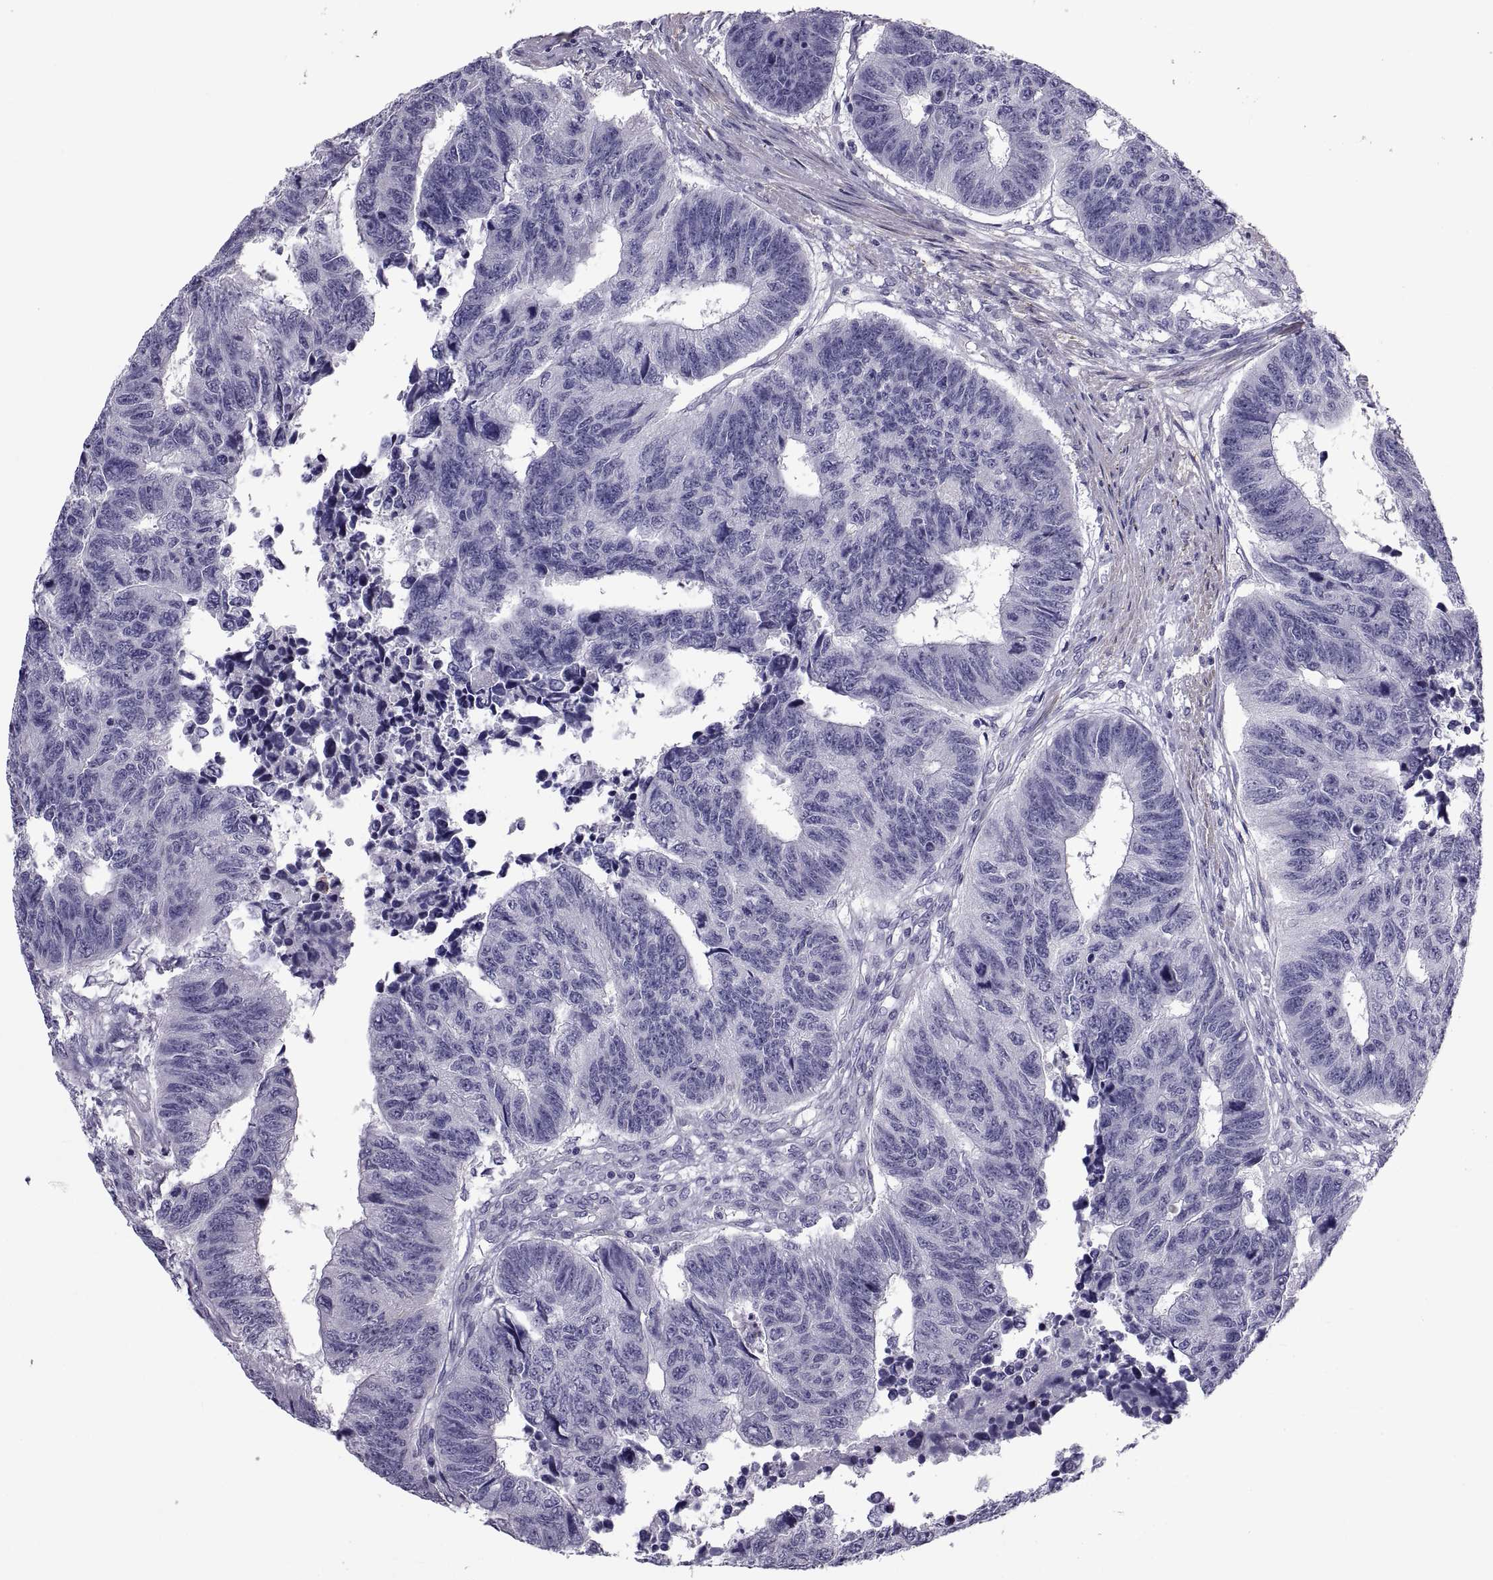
{"staining": {"intensity": "negative", "quantity": "none", "location": "none"}, "tissue": "colorectal cancer", "cell_type": "Tumor cells", "image_type": "cancer", "snomed": [{"axis": "morphology", "description": "Adenocarcinoma, NOS"}, {"axis": "topography", "description": "Rectum"}], "caption": "Immunohistochemistry of colorectal cancer demonstrates no positivity in tumor cells. (IHC, brightfield microscopy, high magnification).", "gene": "MAGEB1", "patient": {"sex": "female", "age": 85}}